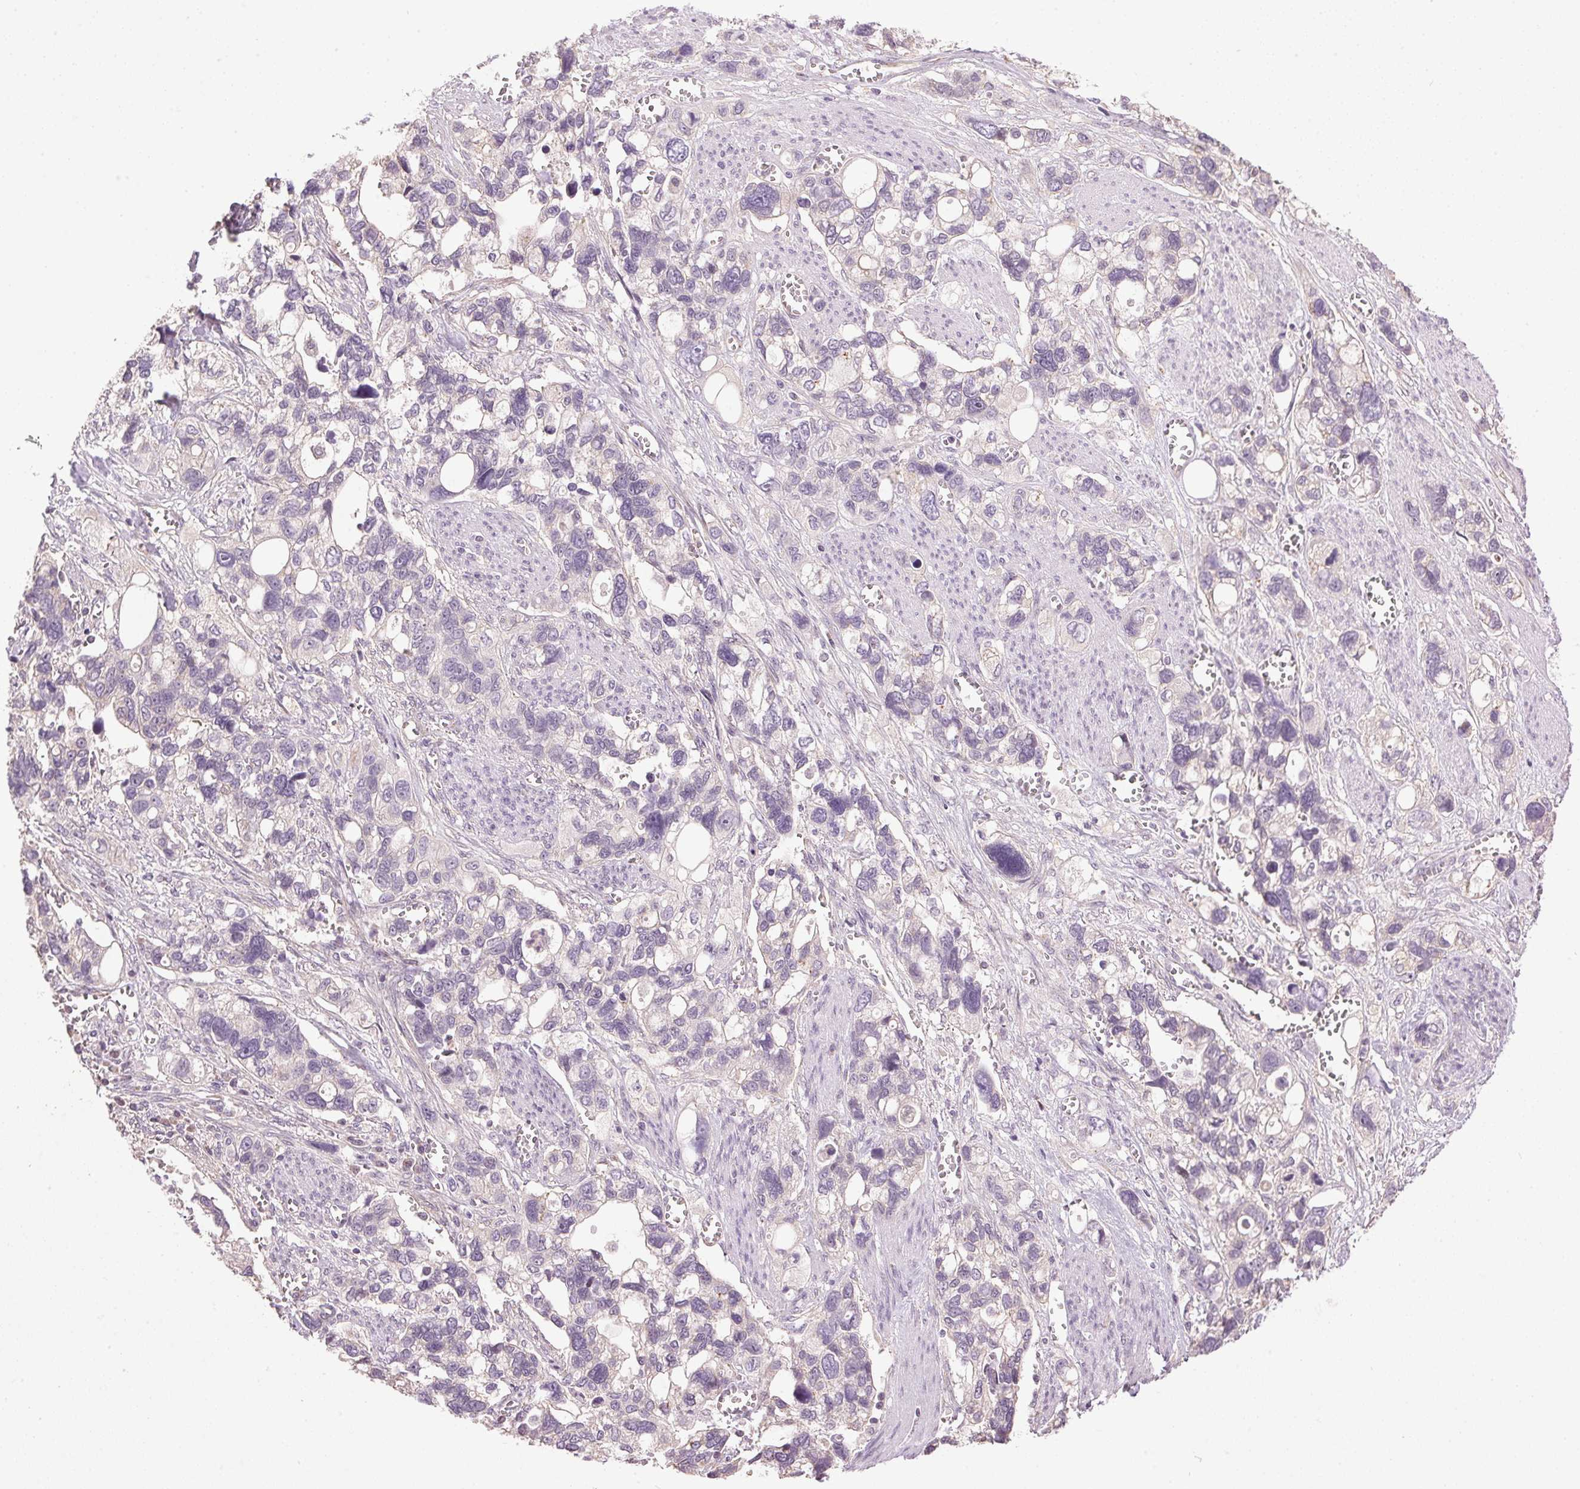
{"staining": {"intensity": "negative", "quantity": "none", "location": "none"}, "tissue": "stomach cancer", "cell_type": "Tumor cells", "image_type": "cancer", "snomed": [{"axis": "morphology", "description": "Adenocarcinoma, NOS"}, {"axis": "topography", "description": "Stomach, upper"}], "caption": "Stomach cancer (adenocarcinoma) stained for a protein using immunohistochemistry exhibits no positivity tumor cells.", "gene": "GOLPH3", "patient": {"sex": "female", "age": 81}}